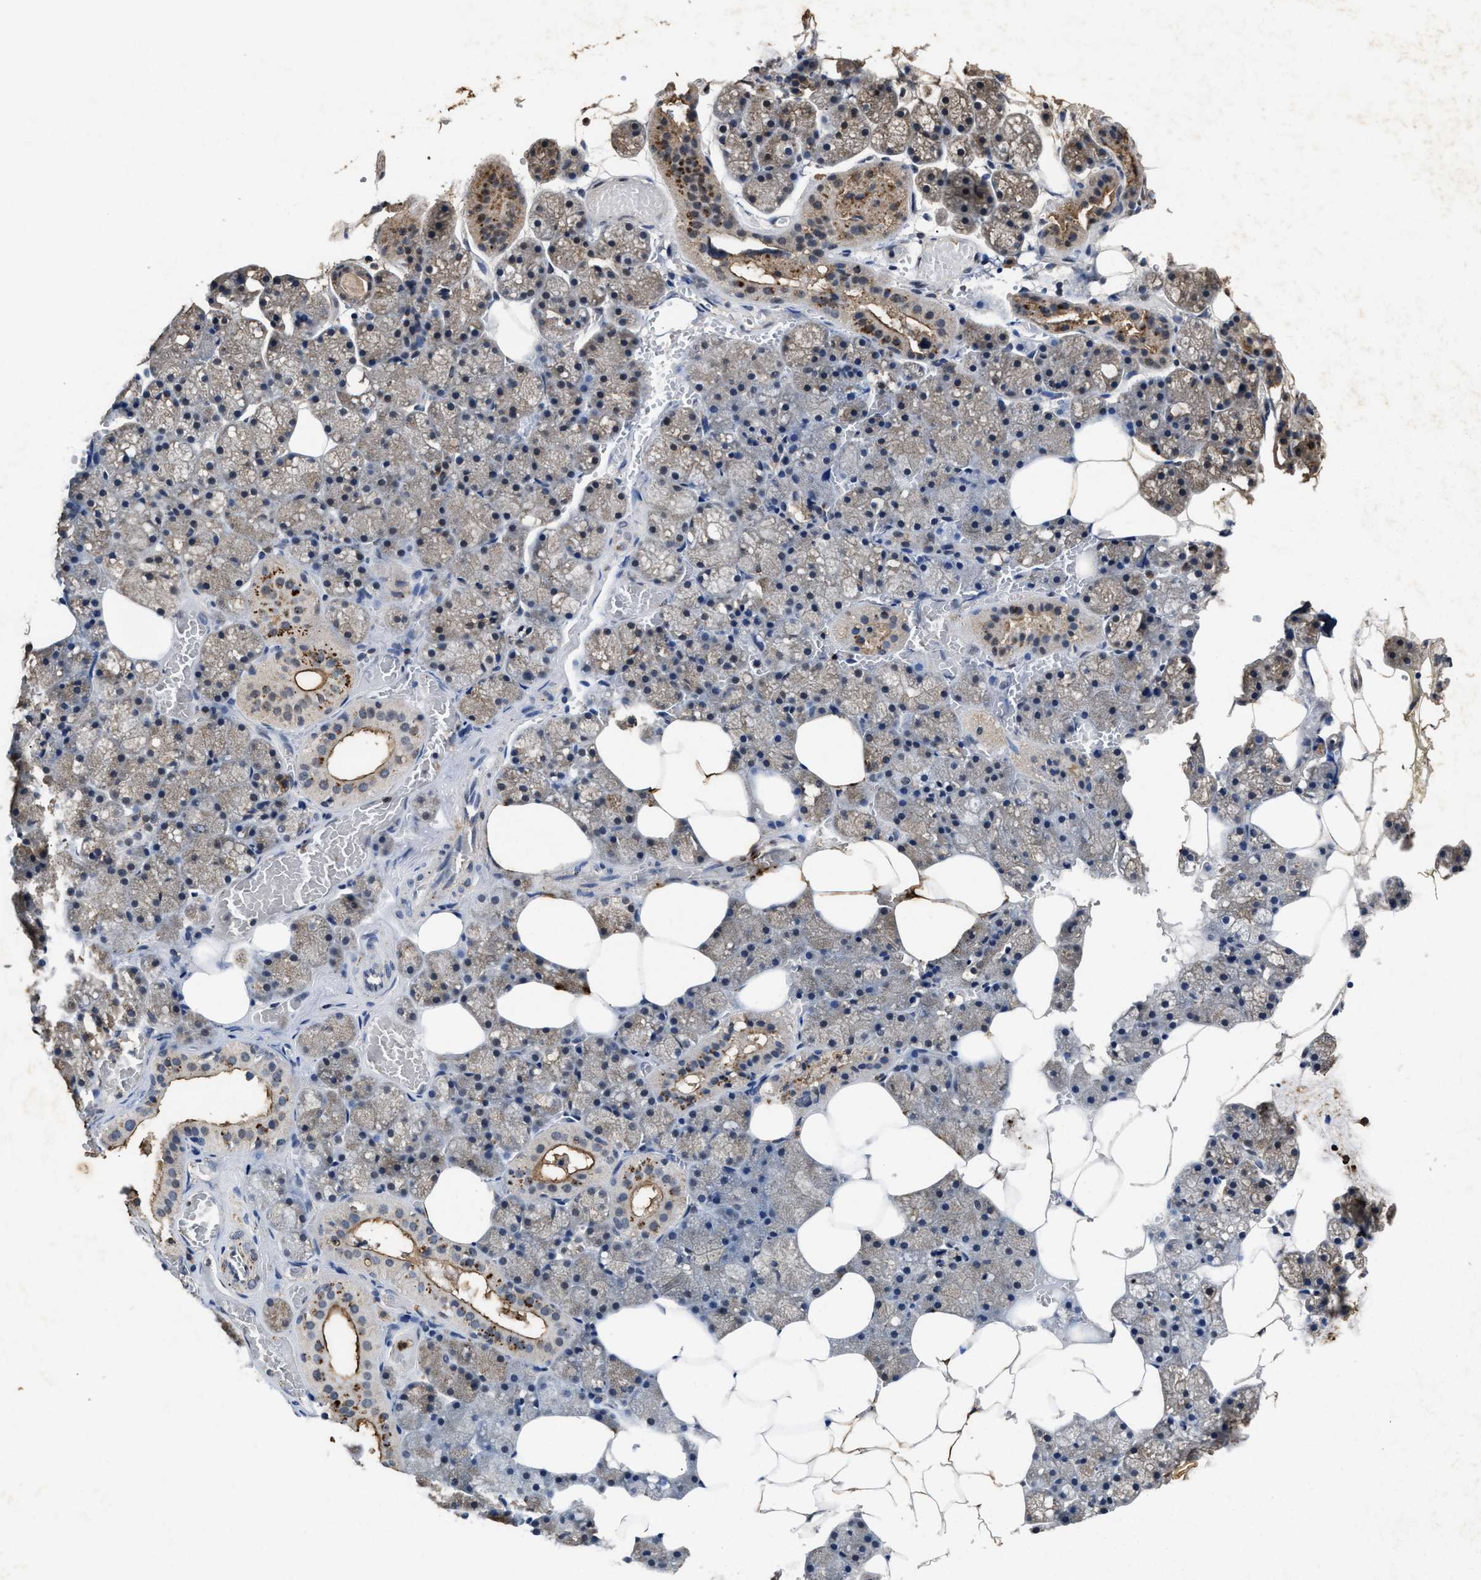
{"staining": {"intensity": "moderate", "quantity": ">75%", "location": "cytoplasmic/membranous"}, "tissue": "salivary gland", "cell_type": "Glandular cells", "image_type": "normal", "snomed": [{"axis": "morphology", "description": "Normal tissue, NOS"}, {"axis": "topography", "description": "Salivary gland"}], "caption": "Approximately >75% of glandular cells in benign human salivary gland show moderate cytoplasmic/membranous protein positivity as visualized by brown immunohistochemical staining.", "gene": "ACOX1", "patient": {"sex": "male", "age": 62}}